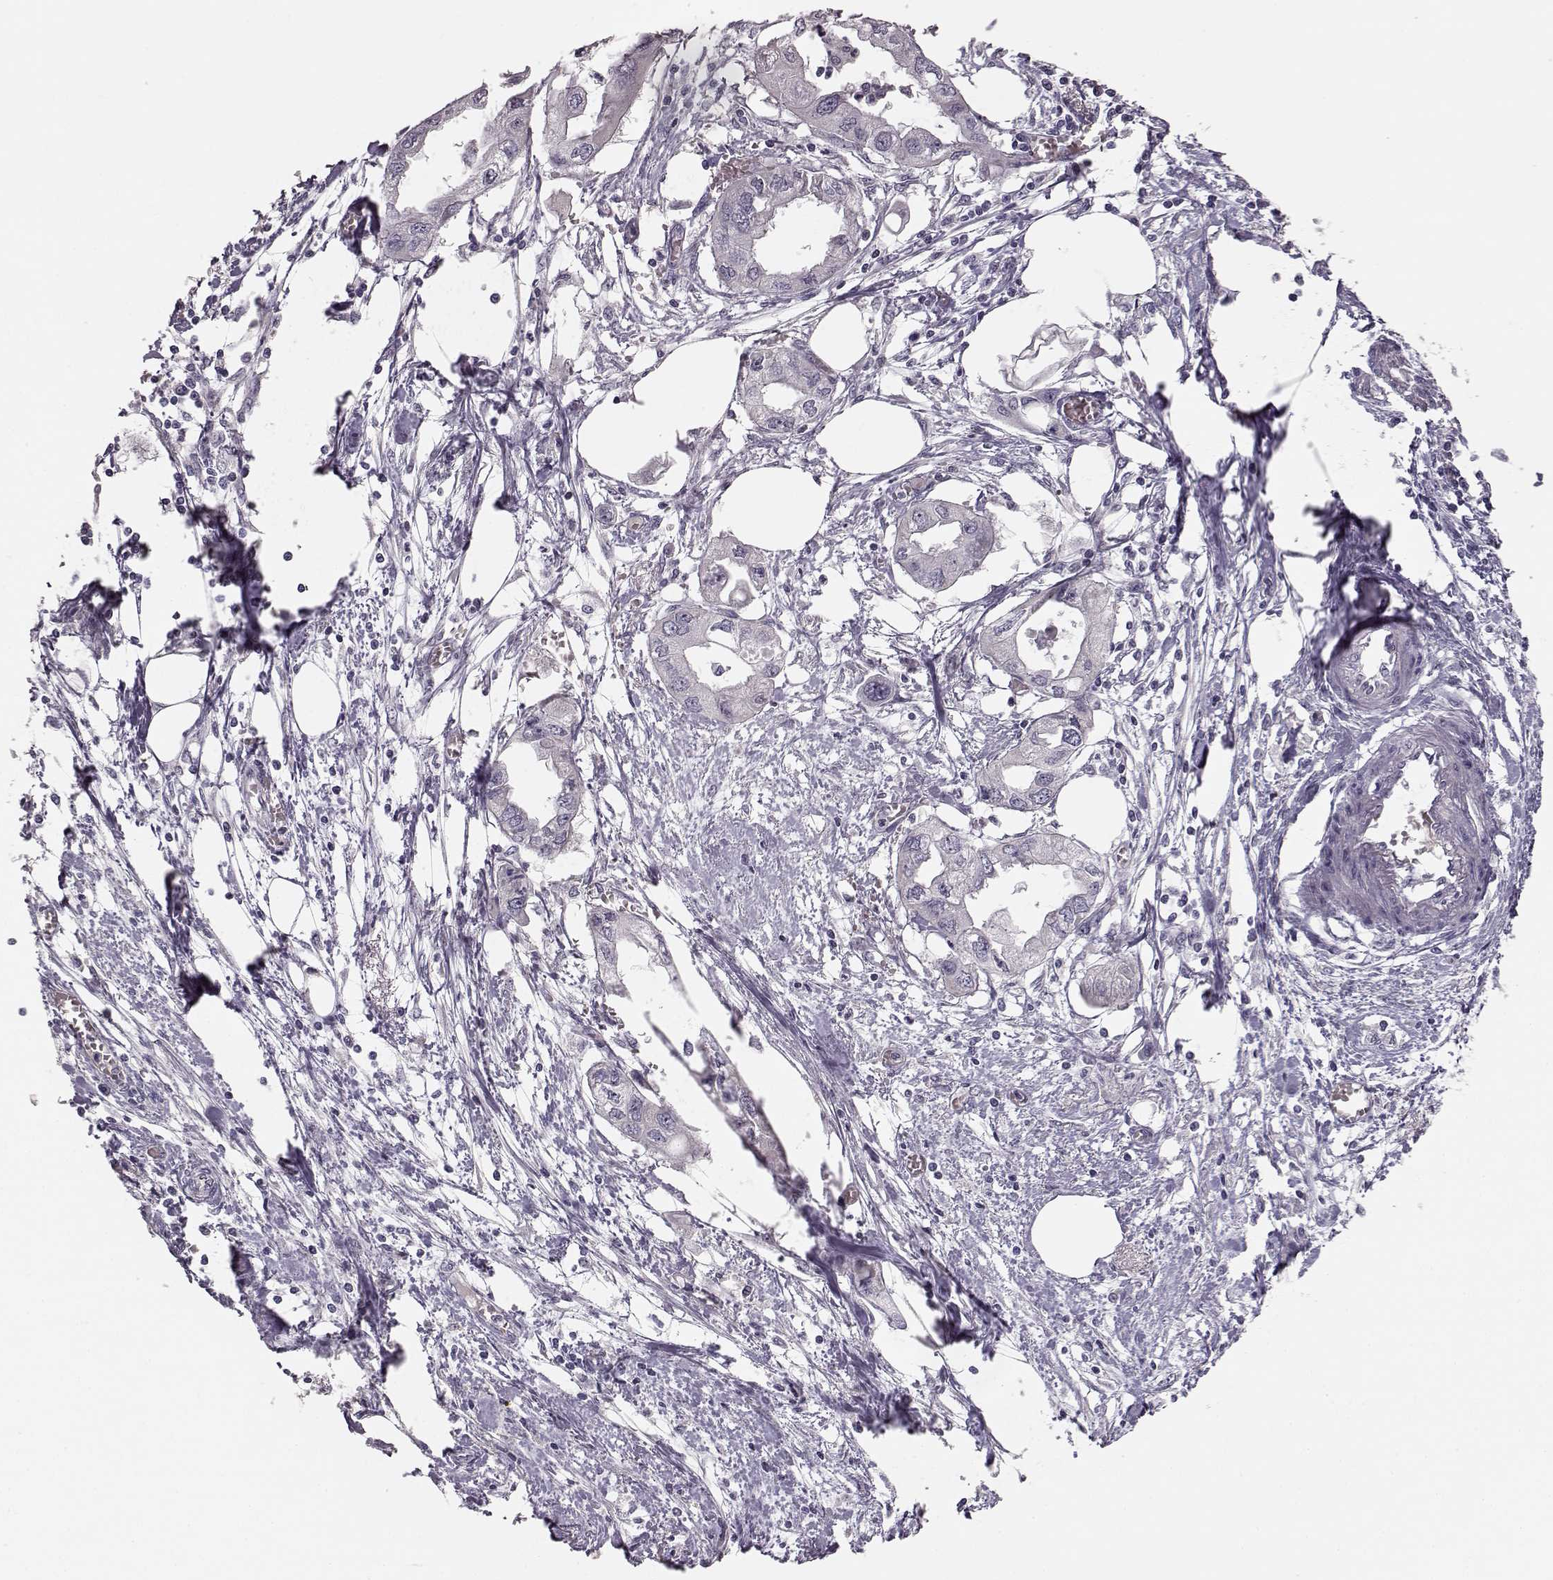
{"staining": {"intensity": "negative", "quantity": "none", "location": "none"}, "tissue": "endometrial cancer", "cell_type": "Tumor cells", "image_type": "cancer", "snomed": [{"axis": "morphology", "description": "Adenocarcinoma, NOS"}, {"axis": "morphology", "description": "Adenocarcinoma, metastatic, NOS"}, {"axis": "topography", "description": "Adipose tissue"}, {"axis": "topography", "description": "Endometrium"}], "caption": "Immunohistochemistry histopathology image of endometrial cancer (adenocarcinoma) stained for a protein (brown), which reveals no positivity in tumor cells.", "gene": "BFSP2", "patient": {"sex": "female", "age": 67}}